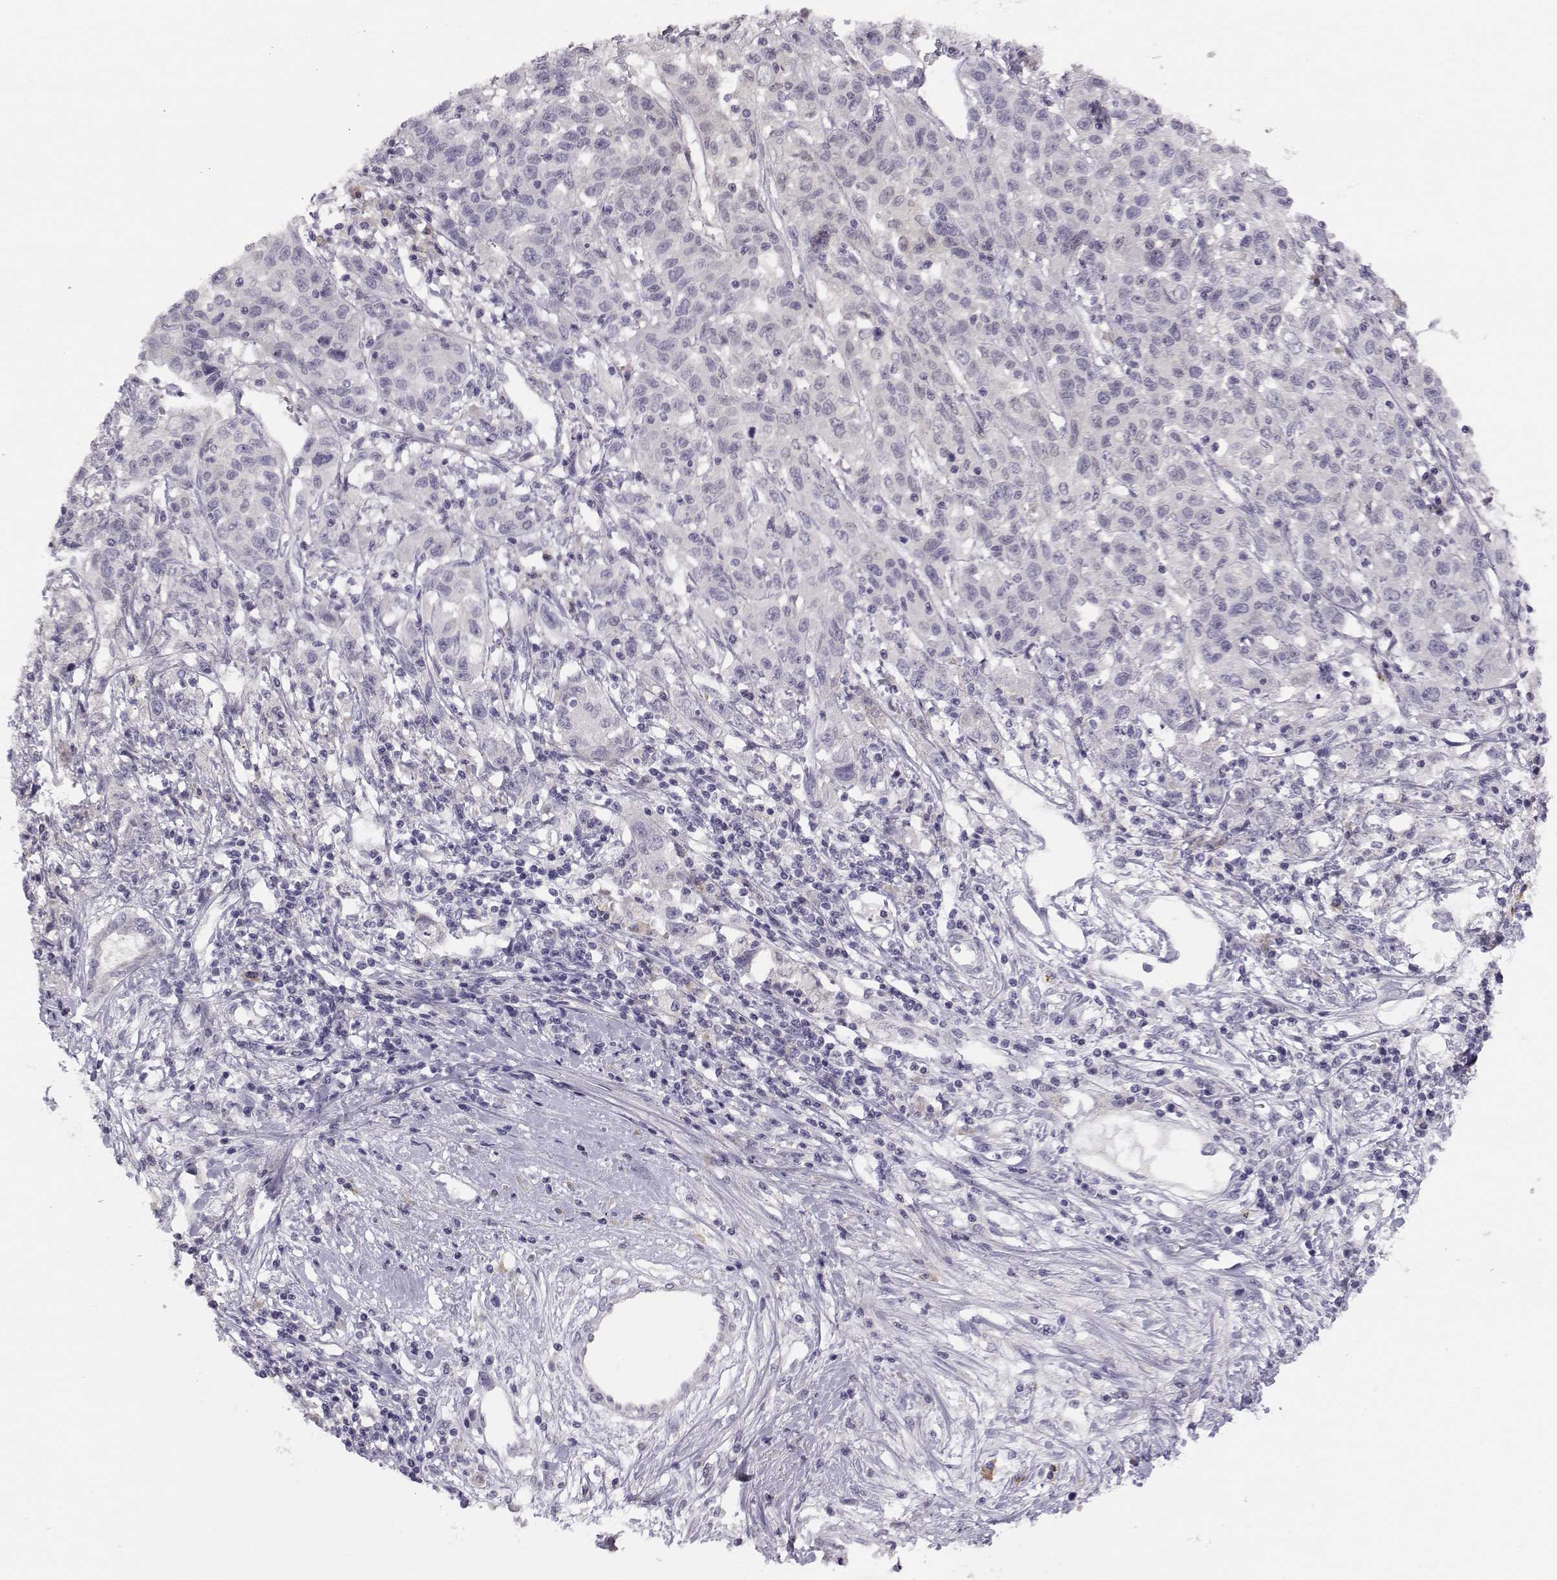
{"staining": {"intensity": "negative", "quantity": "none", "location": "none"}, "tissue": "liver cancer", "cell_type": "Tumor cells", "image_type": "cancer", "snomed": [{"axis": "morphology", "description": "Adenocarcinoma, NOS"}, {"axis": "morphology", "description": "Cholangiocarcinoma"}, {"axis": "topography", "description": "Liver"}], "caption": "Liver cancer stained for a protein using immunohistochemistry demonstrates no expression tumor cells.", "gene": "ACSL6", "patient": {"sex": "male", "age": 64}}